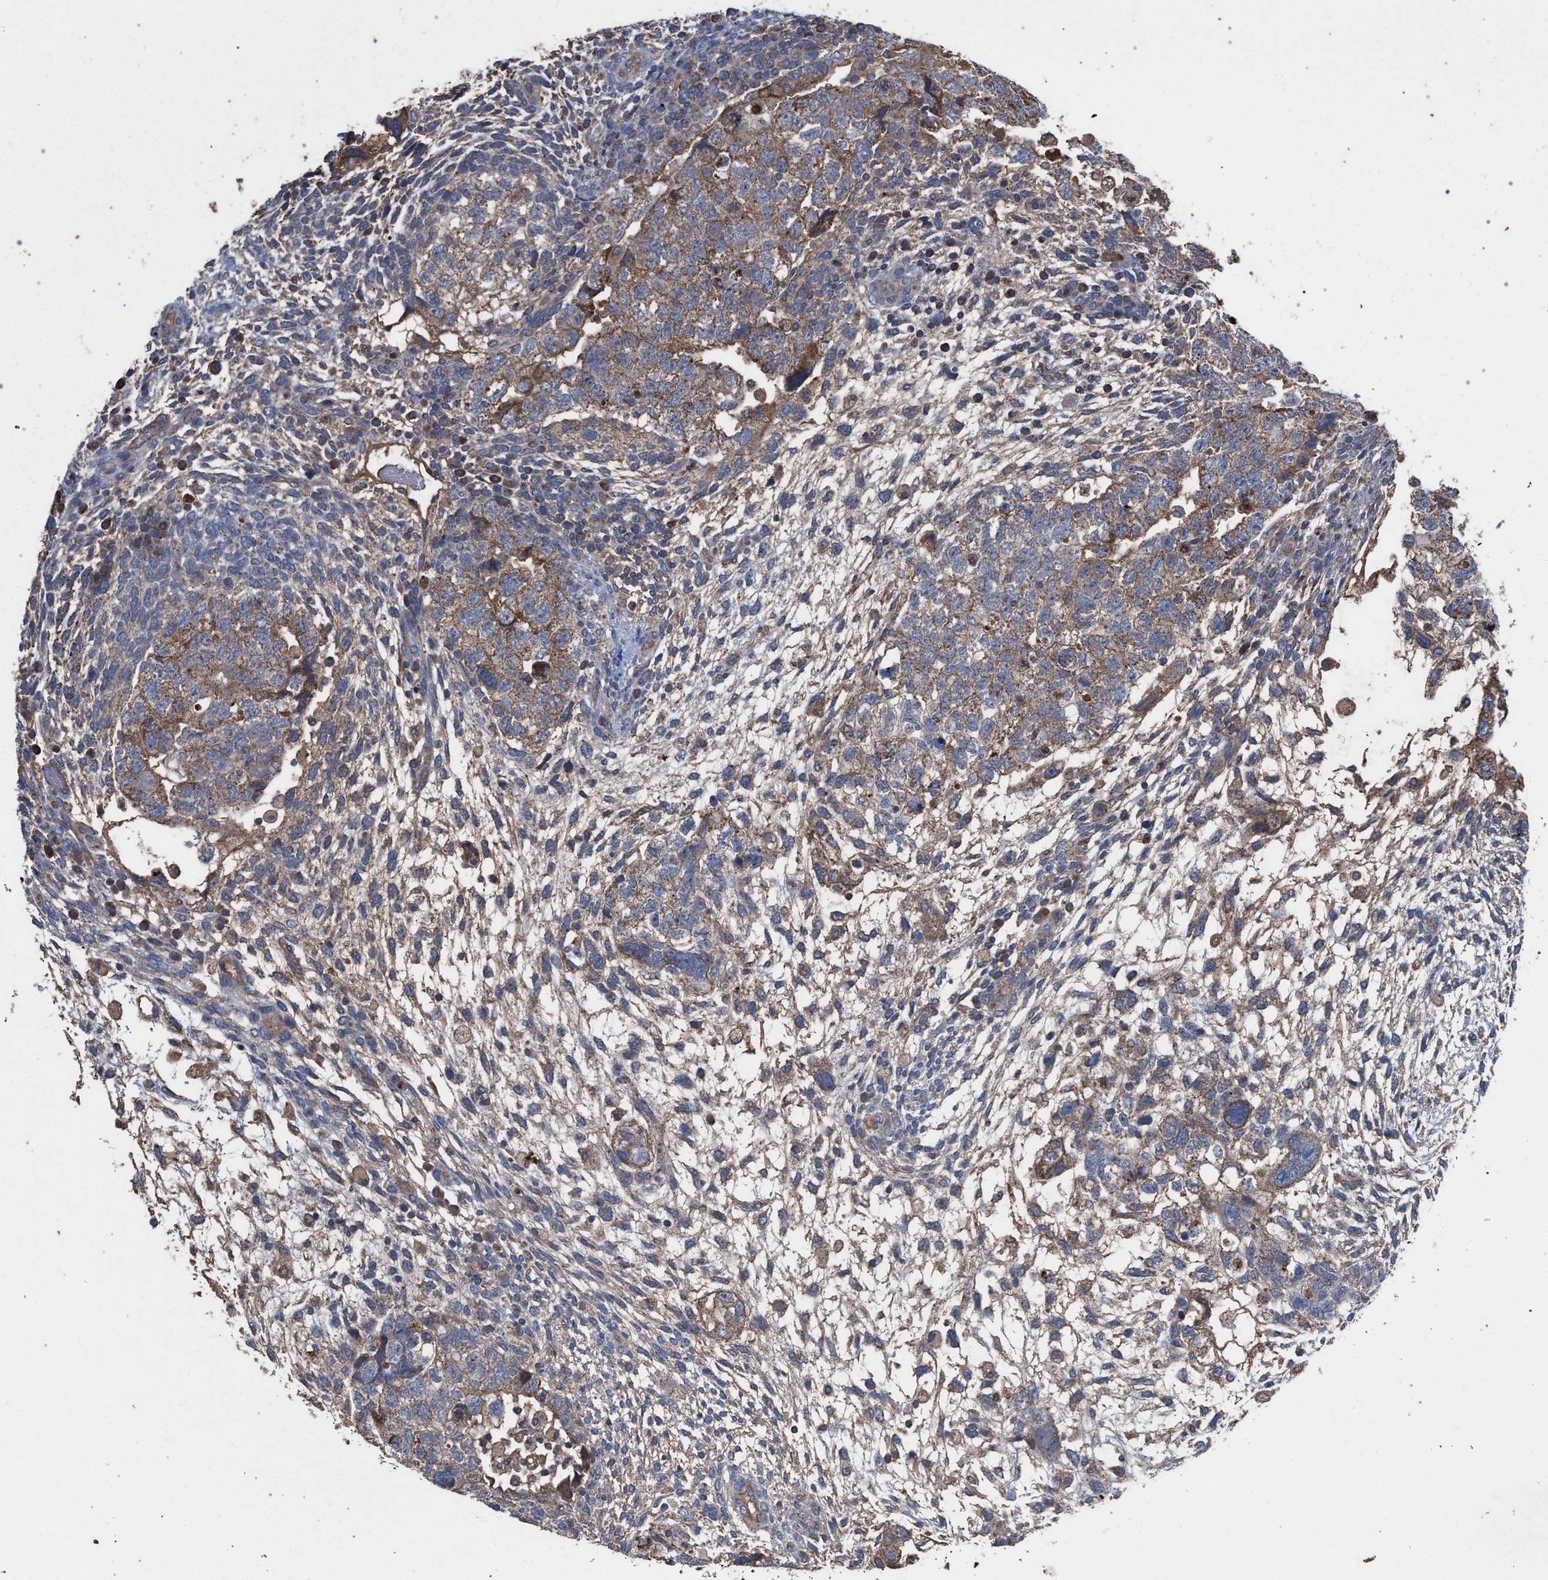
{"staining": {"intensity": "weak", "quantity": ">75%", "location": "cytoplasmic/membranous"}, "tissue": "testis cancer", "cell_type": "Tumor cells", "image_type": "cancer", "snomed": [{"axis": "morphology", "description": "Carcinoma, Embryonal, NOS"}, {"axis": "topography", "description": "Testis"}], "caption": "A brown stain labels weak cytoplasmic/membranous staining of a protein in human testis cancer tumor cells. (brown staining indicates protein expression, while blue staining denotes nuclei).", "gene": "BCL2L12", "patient": {"sex": "male", "age": 36}}